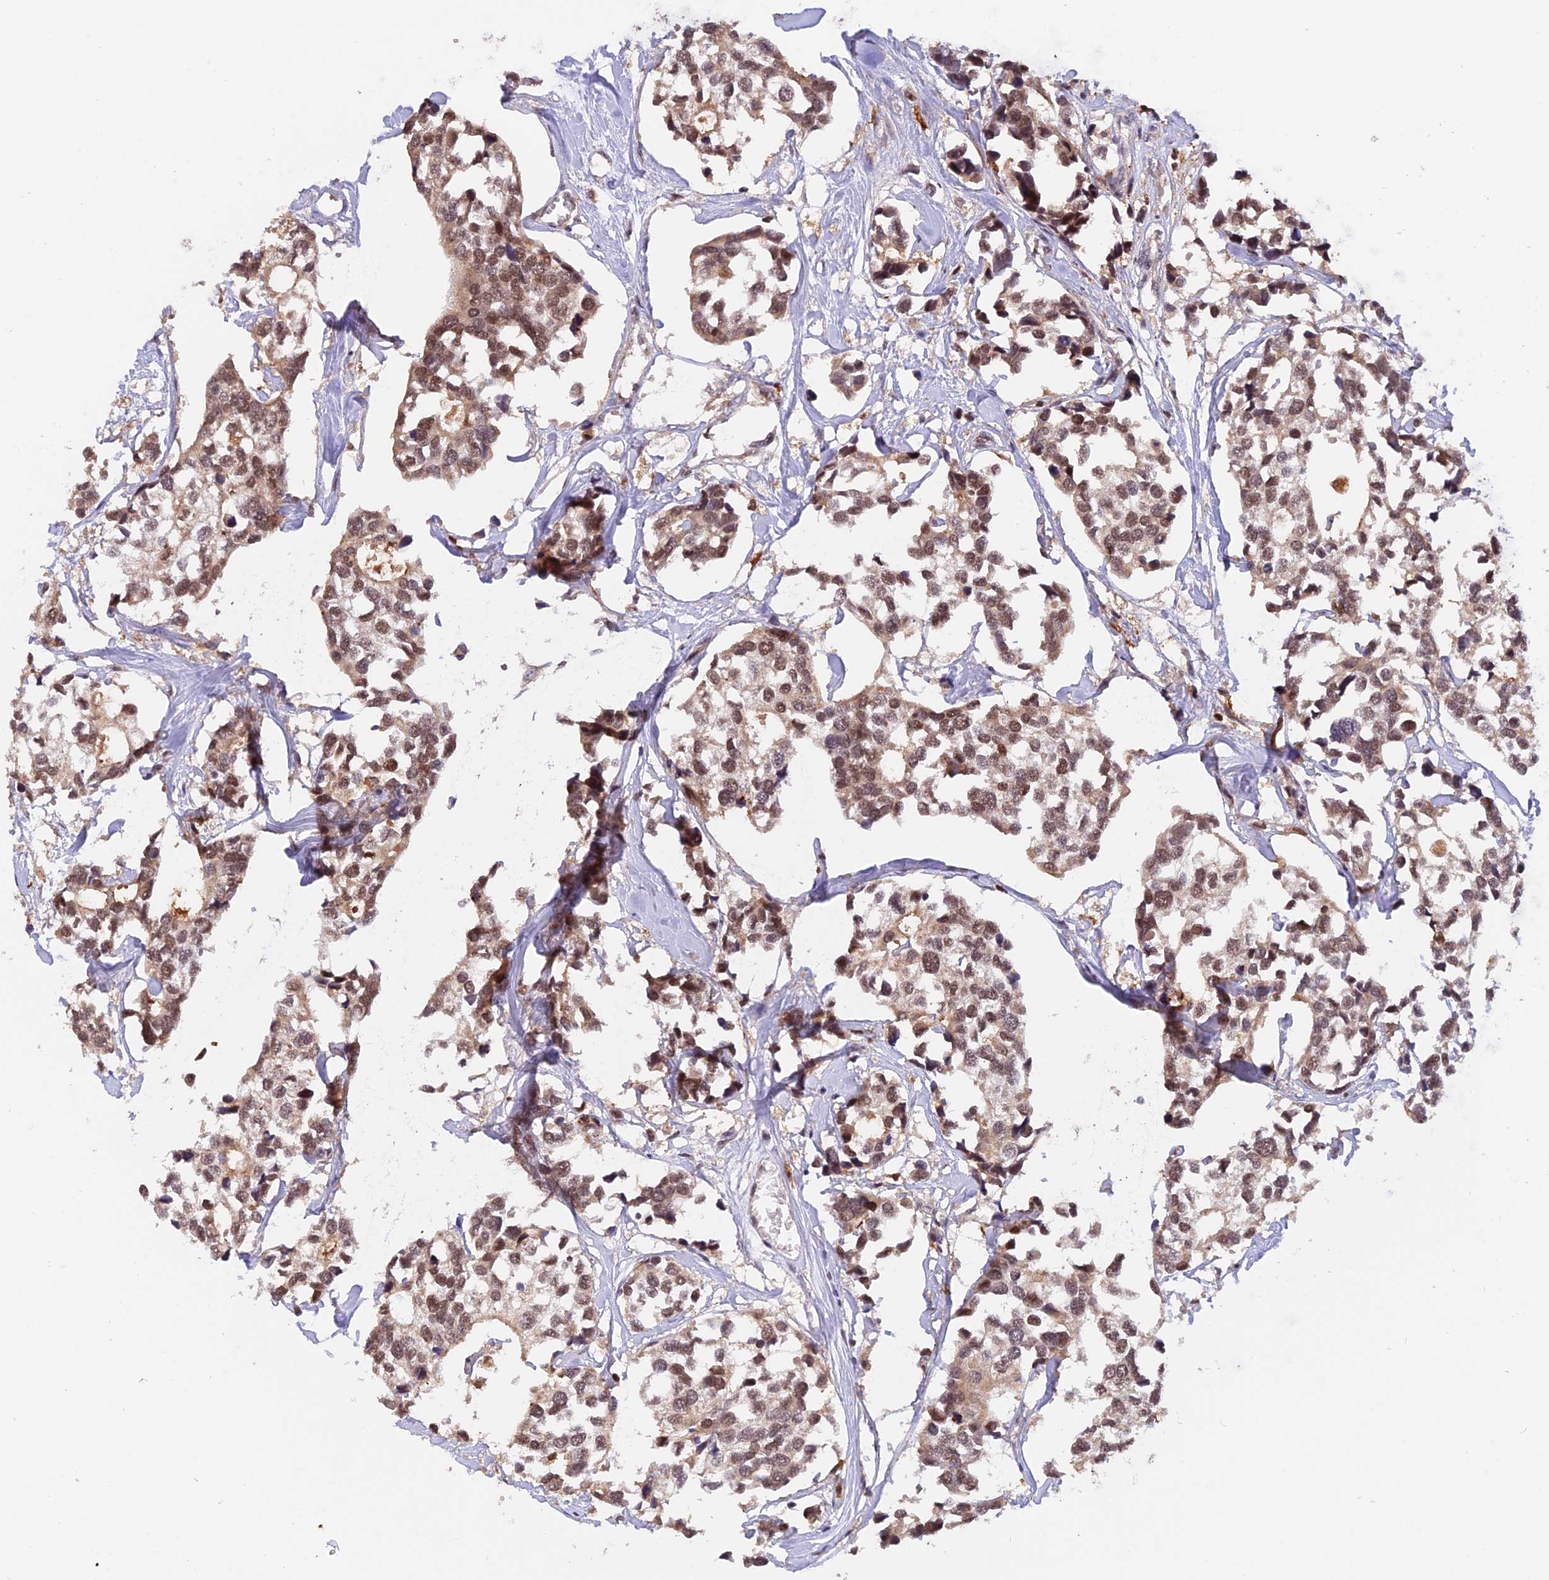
{"staining": {"intensity": "moderate", "quantity": ">75%", "location": "cytoplasmic/membranous,nuclear"}, "tissue": "breast cancer", "cell_type": "Tumor cells", "image_type": "cancer", "snomed": [{"axis": "morphology", "description": "Duct carcinoma"}, {"axis": "topography", "description": "Breast"}], "caption": "Immunohistochemical staining of human invasive ductal carcinoma (breast) displays moderate cytoplasmic/membranous and nuclear protein staining in approximately >75% of tumor cells.", "gene": "MNS1", "patient": {"sex": "female", "age": 83}}